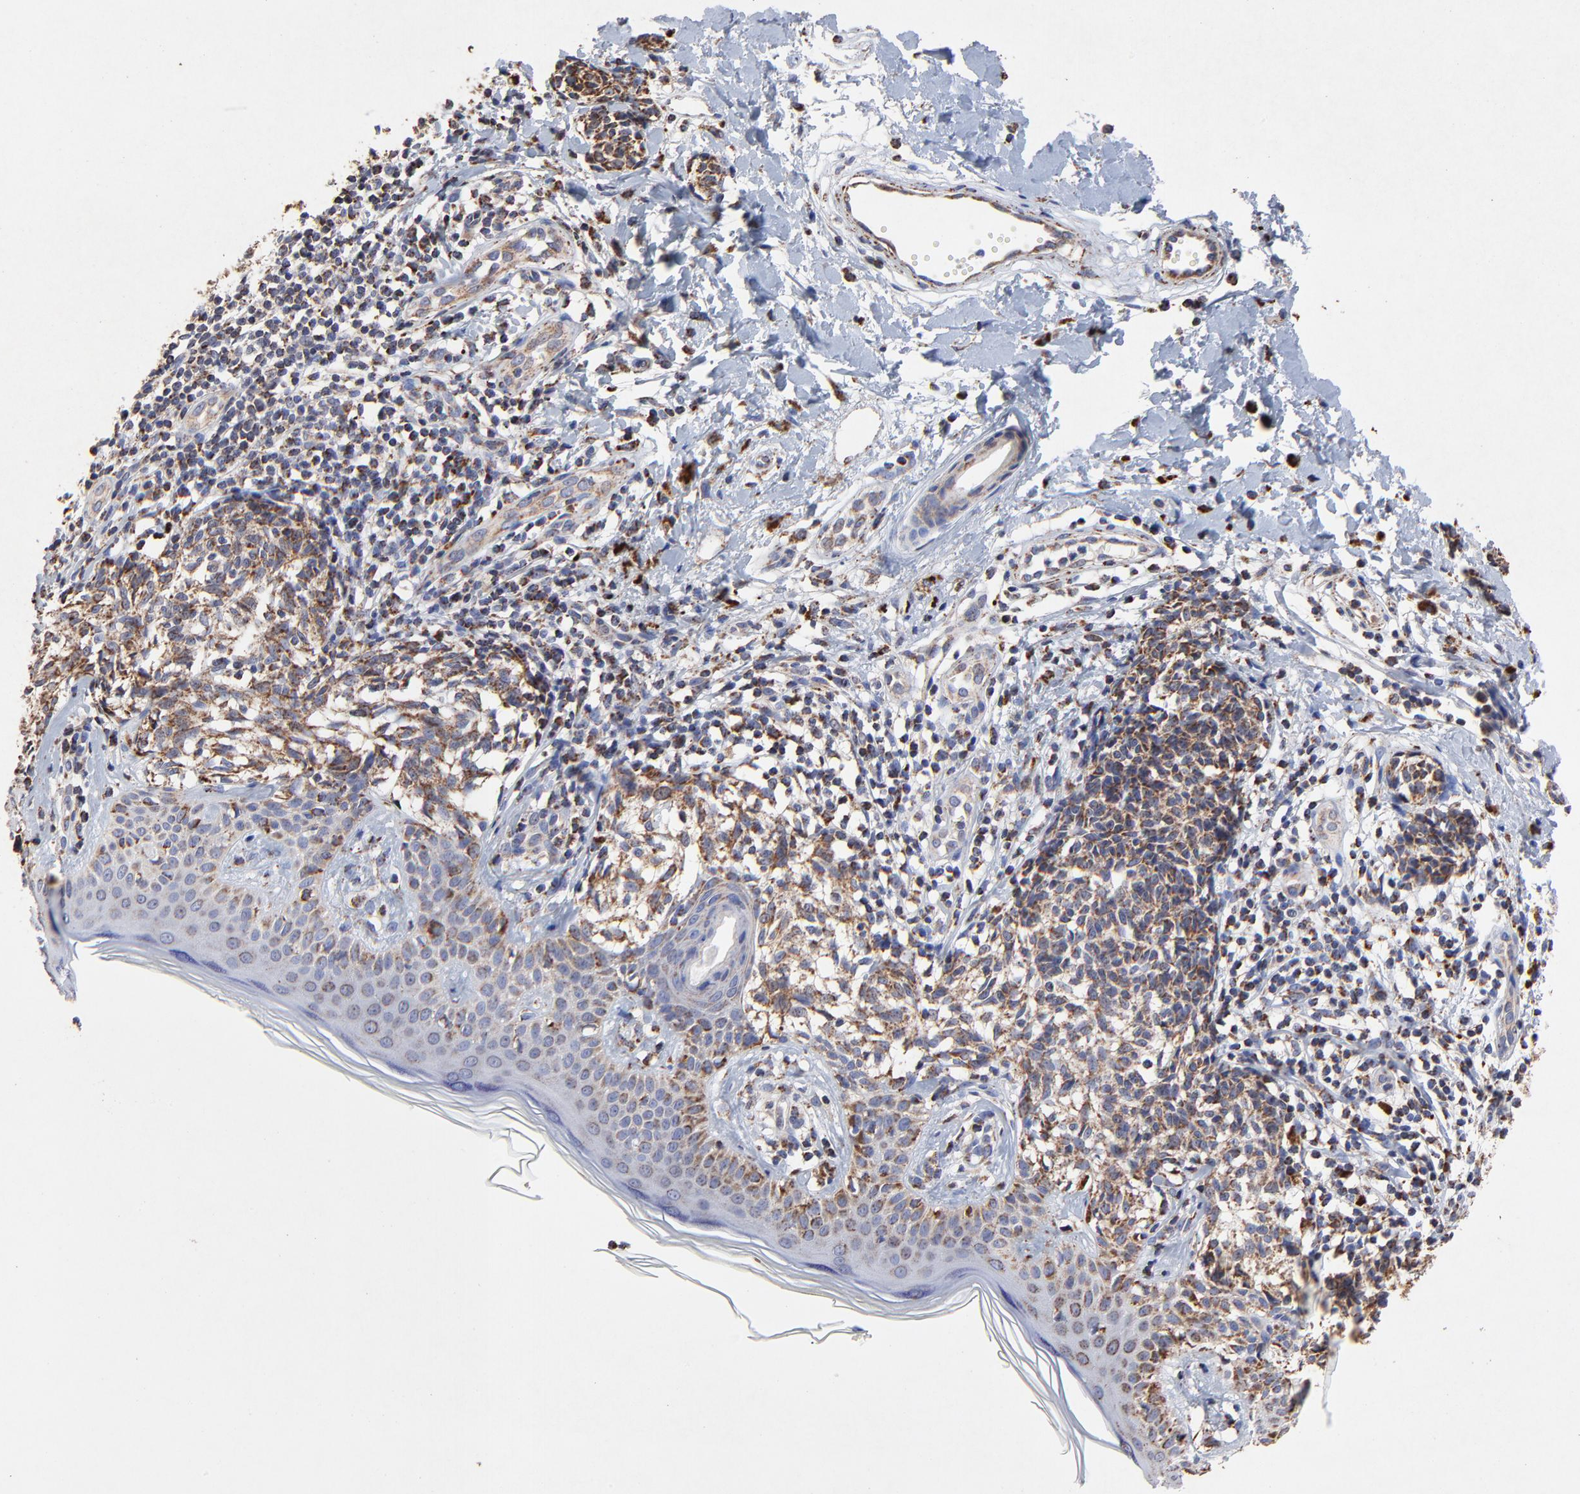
{"staining": {"intensity": "moderate", "quantity": ">75%", "location": "cytoplasmic/membranous"}, "tissue": "melanoma", "cell_type": "Tumor cells", "image_type": "cancer", "snomed": [{"axis": "morphology", "description": "Malignant melanoma, NOS"}, {"axis": "topography", "description": "Skin"}], "caption": "Protein staining demonstrates moderate cytoplasmic/membranous positivity in about >75% of tumor cells in melanoma. The protein of interest is shown in brown color, while the nuclei are stained blue.", "gene": "SSBP1", "patient": {"sex": "male", "age": 67}}